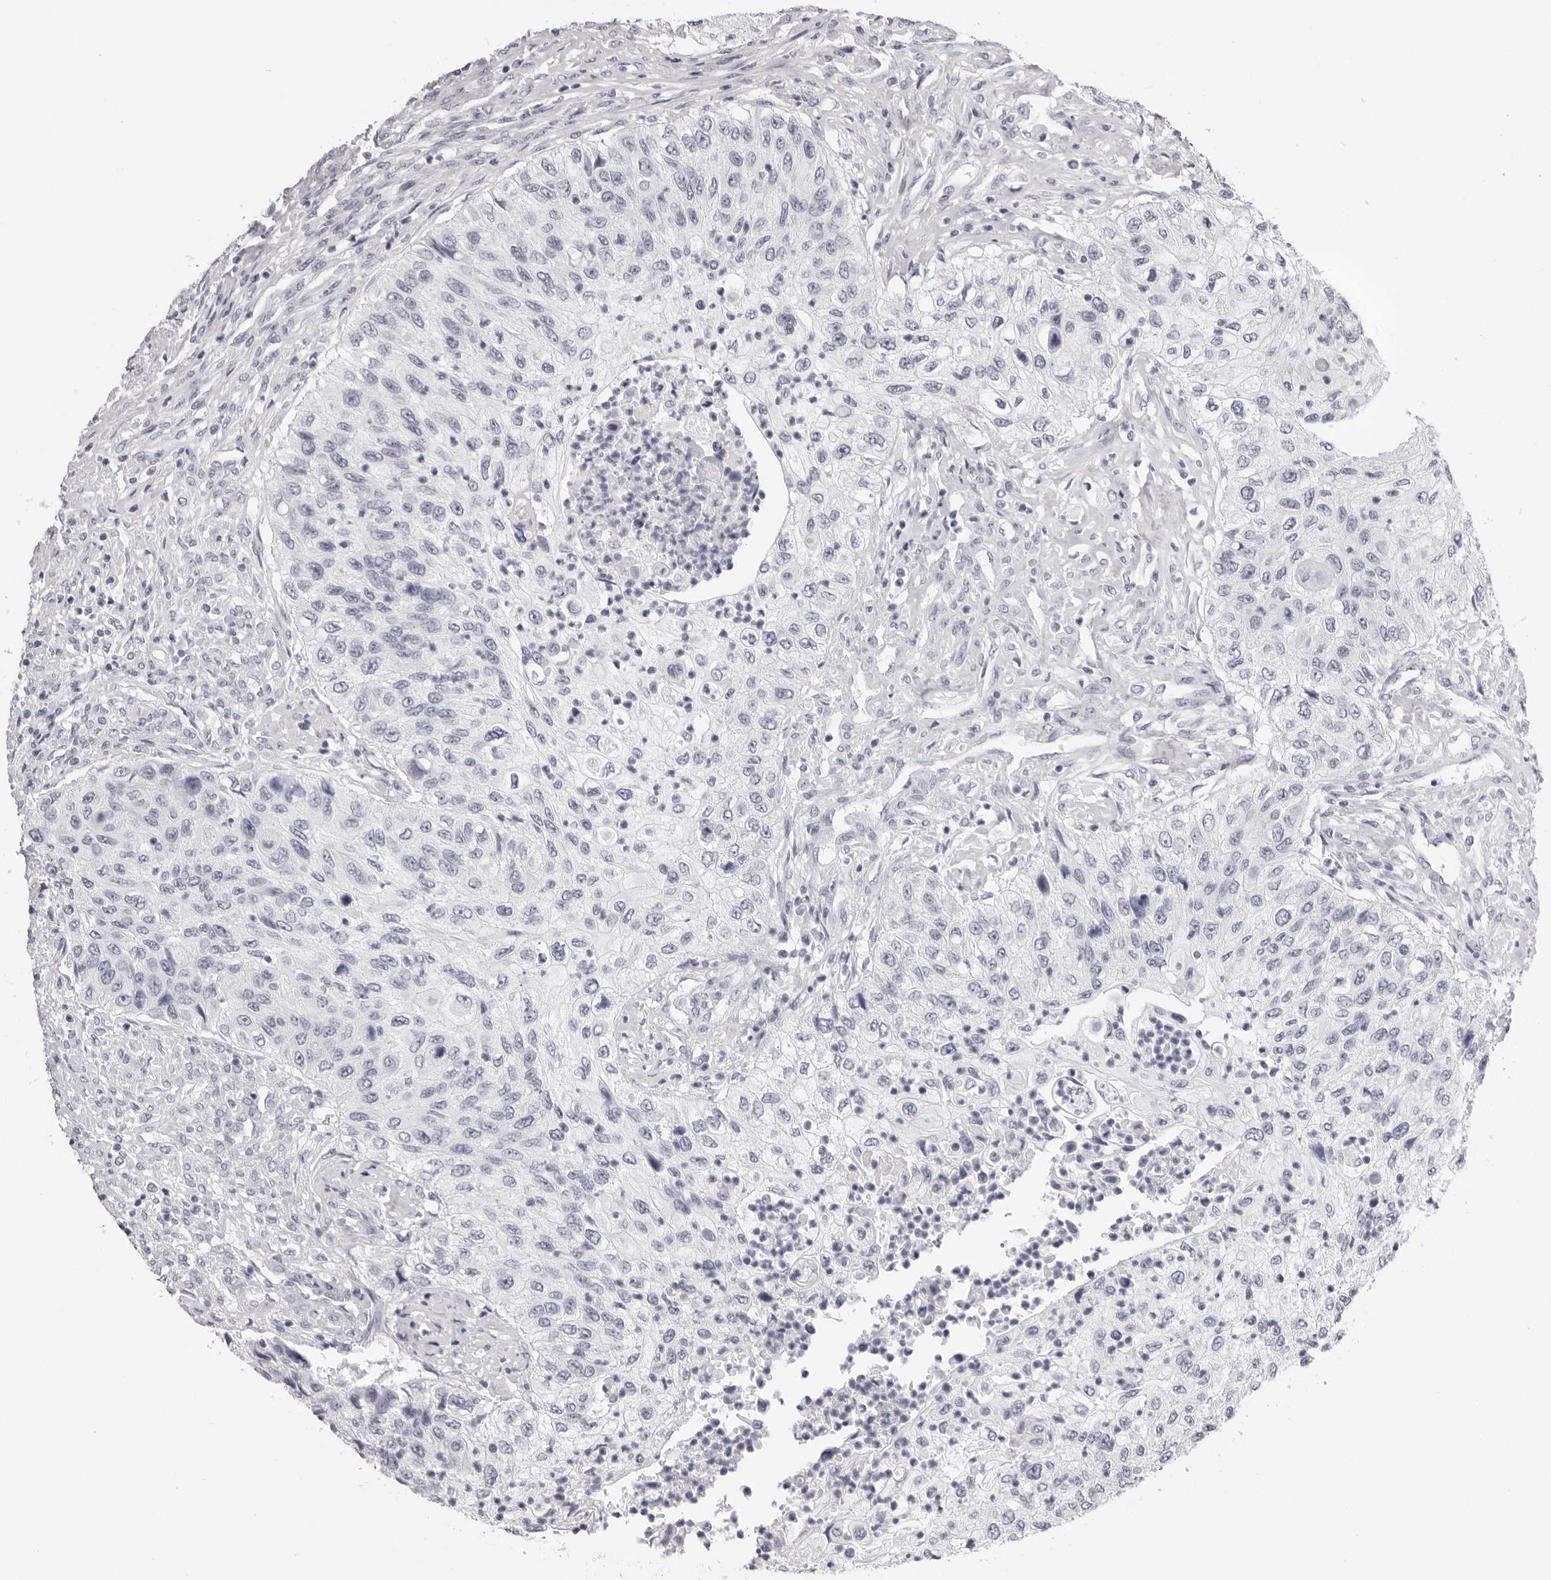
{"staining": {"intensity": "negative", "quantity": "none", "location": "none"}, "tissue": "urothelial cancer", "cell_type": "Tumor cells", "image_type": "cancer", "snomed": [{"axis": "morphology", "description": "Urothelial carcinoma, High grade"}, {"axis": "topography", "description": "Urinary bladder"}], "caption": "High power microscopy image of an immunohistochemistry (IHC) histopathology image of urothelial cancer, revealing no significant positivity in tumor cells.", "gene": "RHO", "patient": {"sex": "female", "age": 60}}